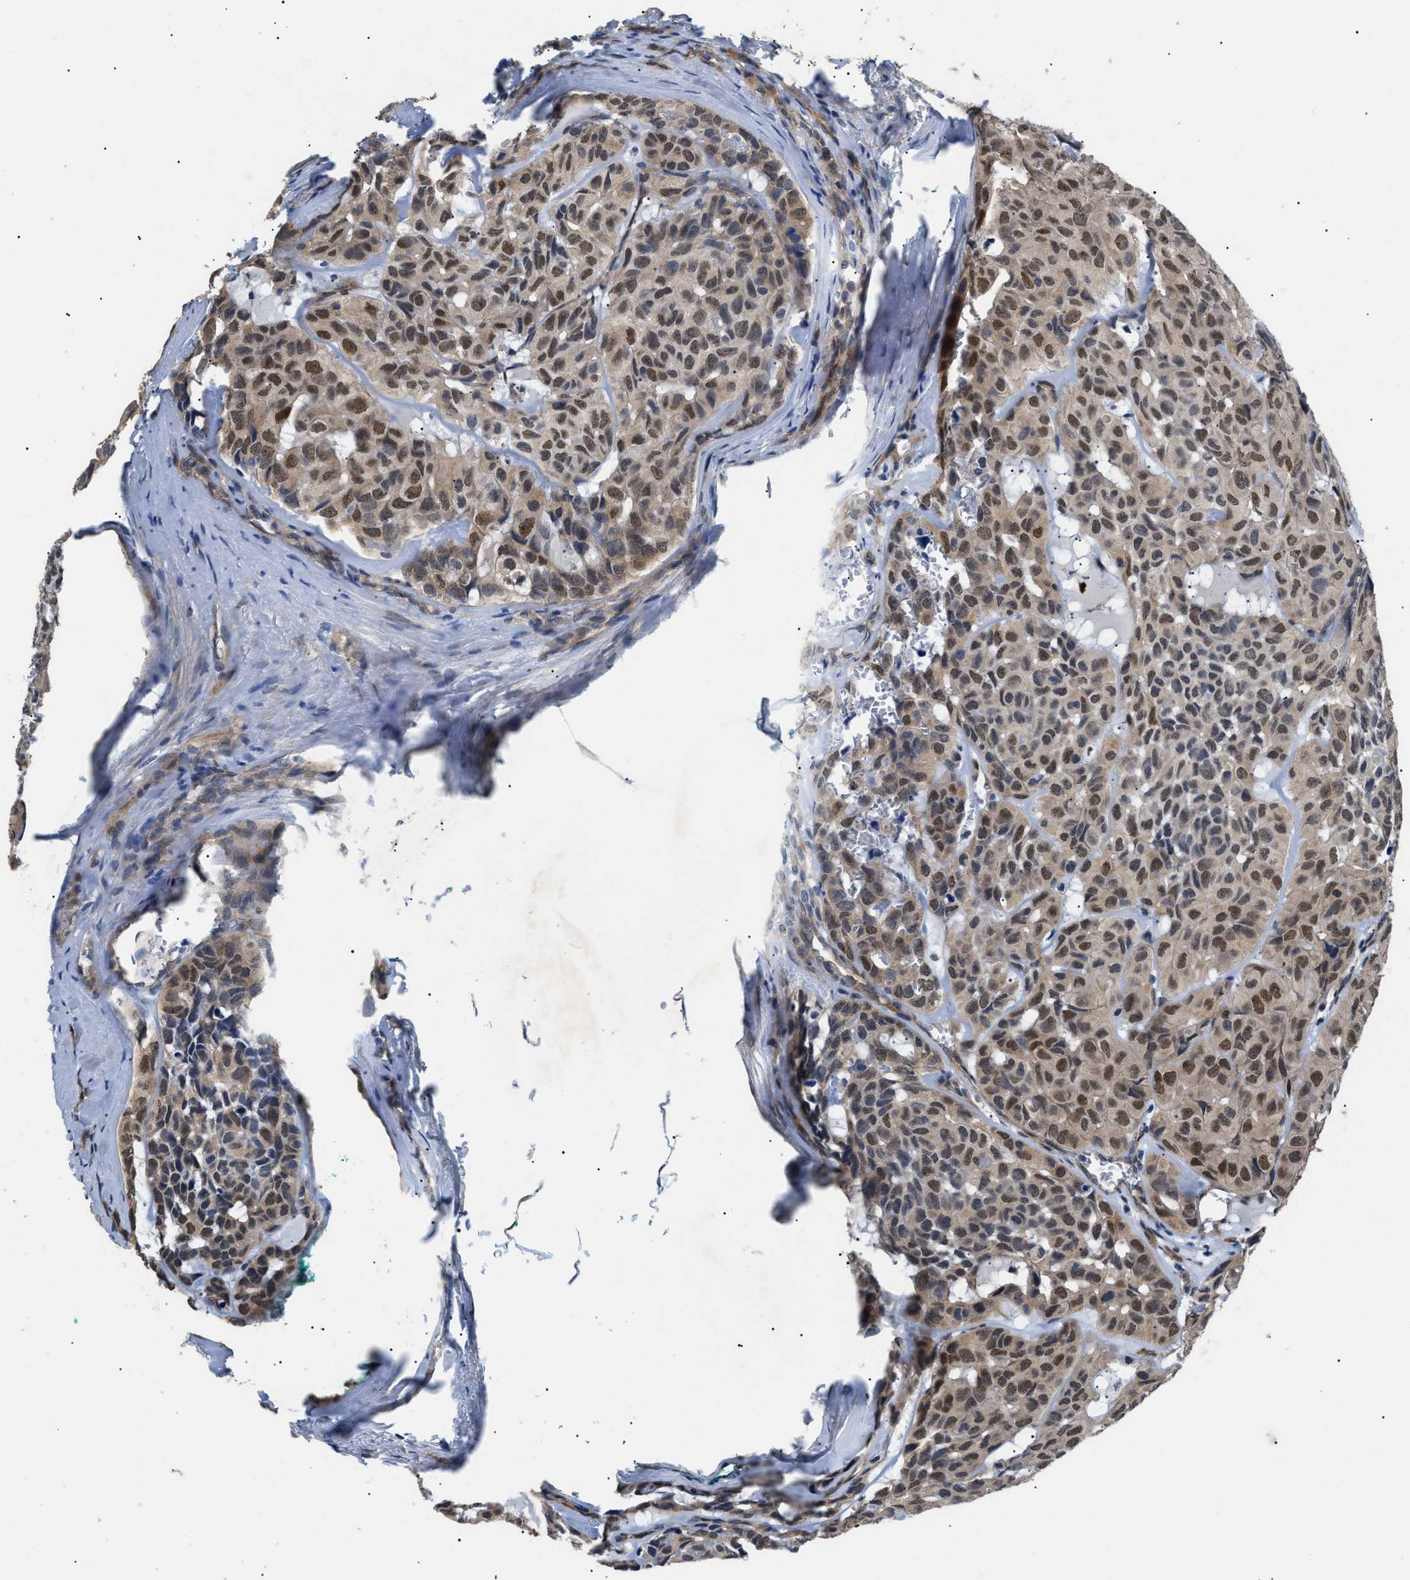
{"staining": {"intensity": "moderate", "quantity": ">75%", "location": "cytoplasmic/membranous,nuclear"}, "tissue": "head and neck cancer", "cell_type": "Tumor cells", "image_type": "cancer", "snomed": [{"axis": "morphology", "description": "Adenocarcinoma, NOS"}, {"axis": "topography", "description": "Salivary gland, NOS"}, {"axis": "topography", "description": "Head-Neck"}], "caption": "Head and neck cancer tissue displays moderate cytoplasmic/membranous and nuclear staining in approximately >75% of tumor cells, visualized by immunohistochemistry. The protein of interest is shown in brown color, while the nuclei are stained blue.", "gene": "CRCP", "patient": {"sex": "female", "age": 76}}